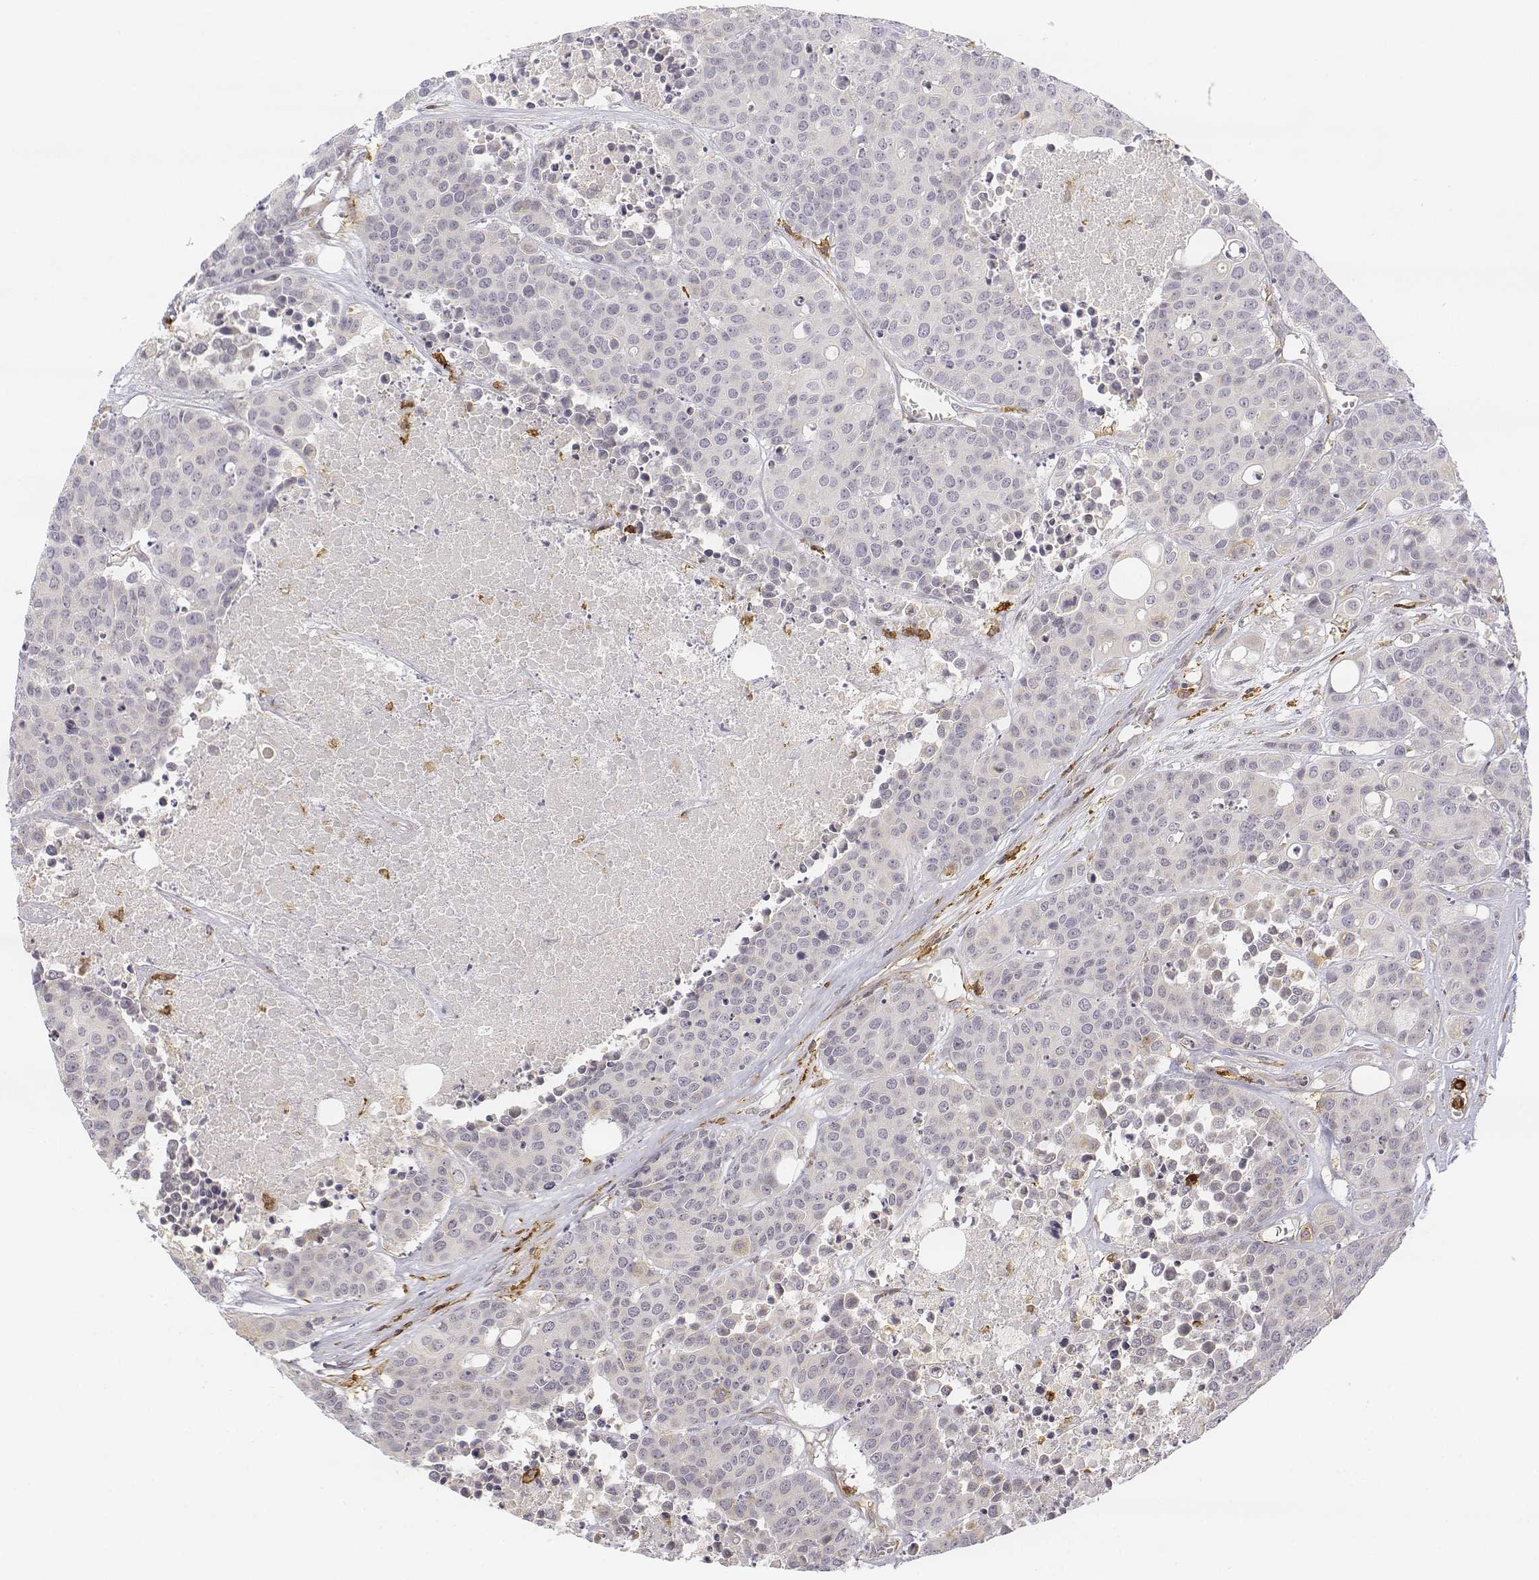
{"staining": {"intensity": "negative", "quantity": "none", "location": "none"}, "tissue": "carcinoid", "cell_type": "Tumor cells", "image_type": "cancer", "snomed": [{"axis": "morphology", "description": "Carcinoid, malignant, NOS"}, {"axis": "topography", "description": "Colon"}], "caption": "A histopathology image of malignant carcinoid stained for a protein reveals no brown staining in tumor cells.", "gene": "CD14", "patient": {"sex": "male", "age": 81}}